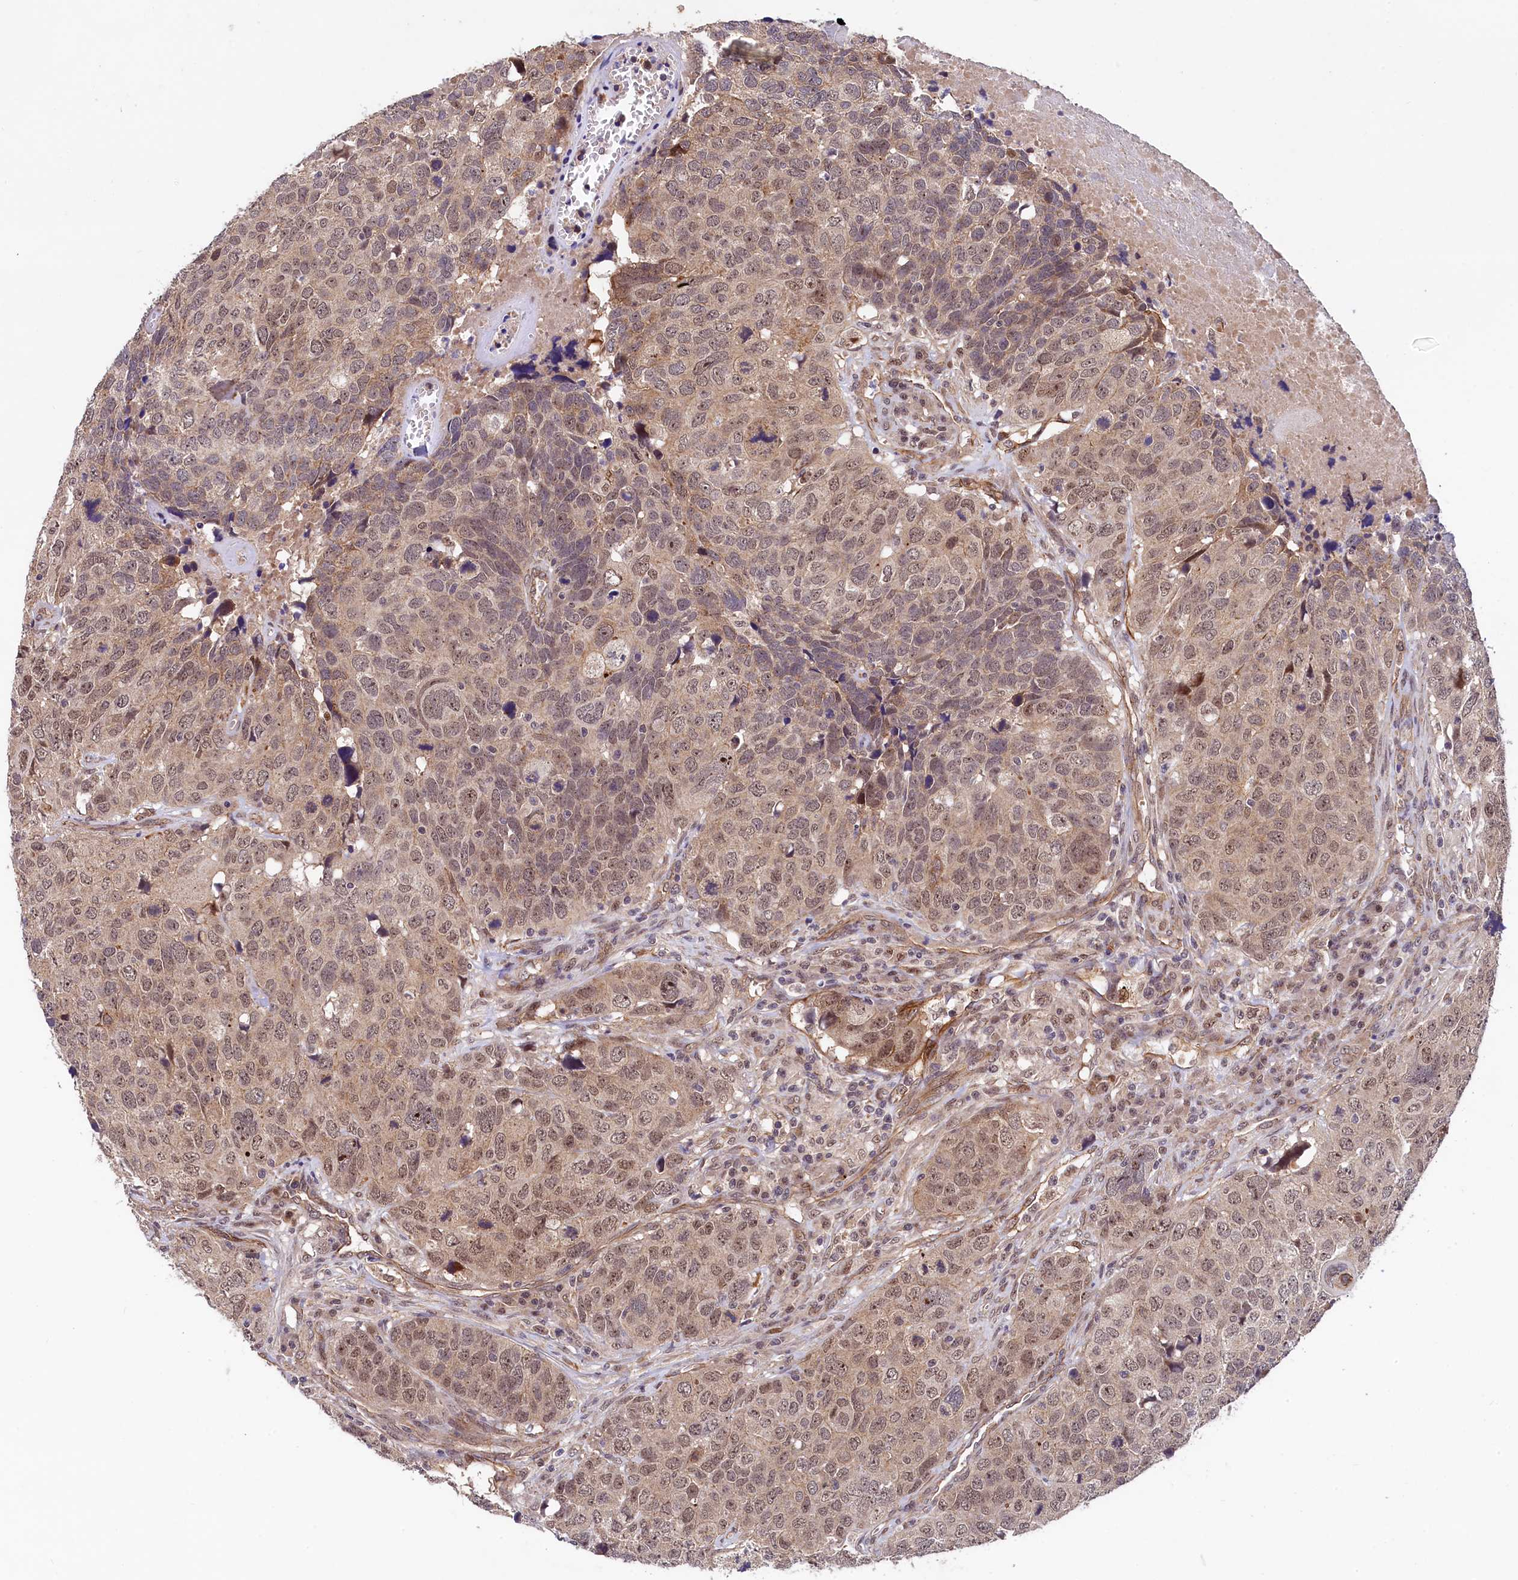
{"staining": {"intensity": "weak", "quantity": ">75%", "location": "nuclear"}, "tissue": "head and neck cancer", "cell_type": "Tumor cells", "image_type": "cancer", "snomed": [{"axis": "morphology", "description": "Squamous cell carcinoma, NOS"}, {"axis": "topography", "description": "Head-Neck"}], "caption": "A brown stain highlights weak nuclear staining of a protein in head and neck cancer tumor cells.", "gene": "ARL14EP", "patient": {"sex": "male", "age": 66}}